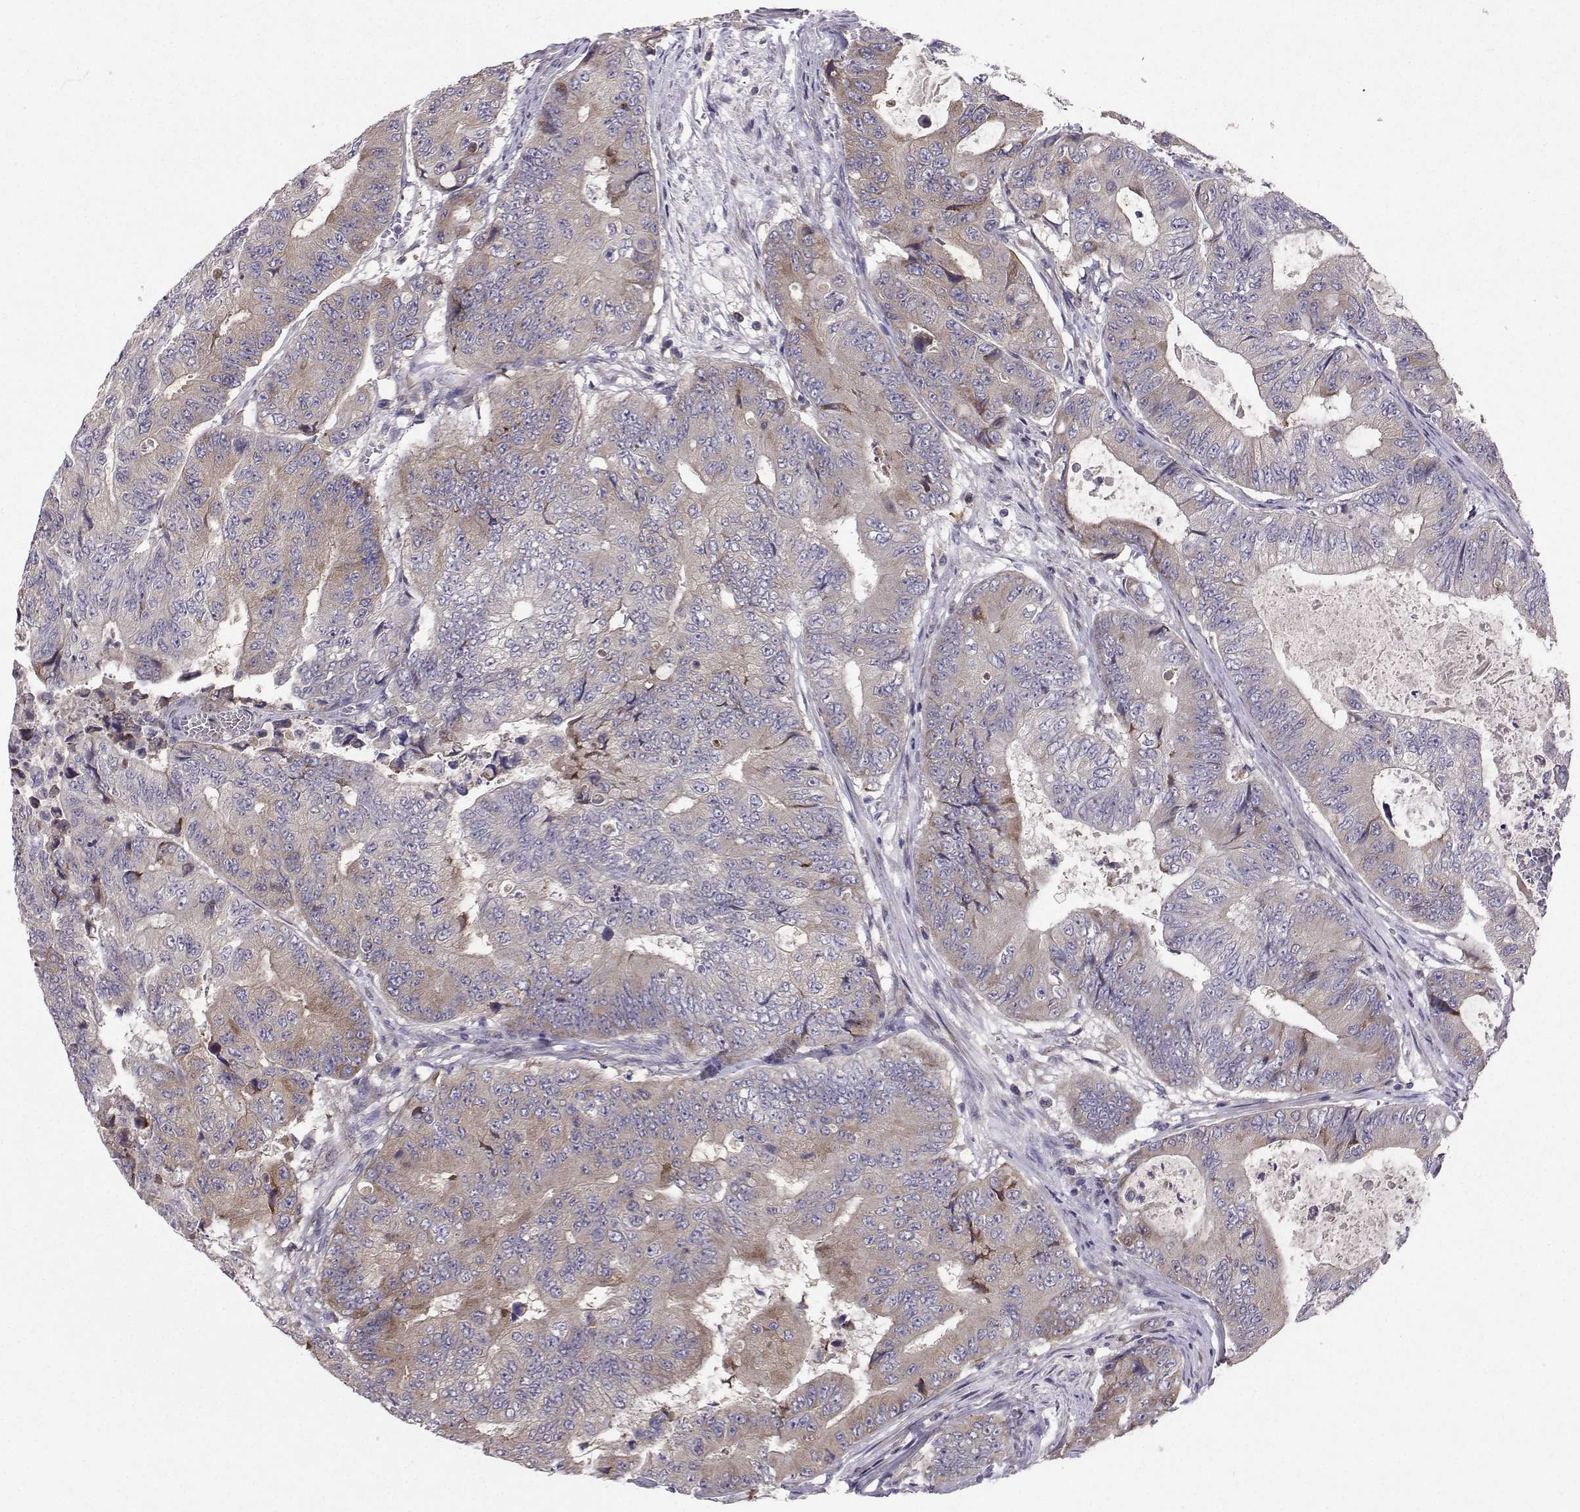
{"staining": {"intensity": "moderate", "quantity": "<25%", "location": "cytoplasmic/membranous"}, "tissue": "colorectal cancer", "cell_type": "Tumor cells", "image_type": "cancer", "snomed": [{"axis": "morphology", "description": "Adenocarcinoma, NOS"}, {"axis": "topography", "description": "Colon"}], "caption": "Colorectal cancer (adenocarcinoma) stained with a brown dye demonstrates moderate cytoplasmic/membranous positive positivity in about <25% of tumor cells.", "gene": "STXBP5", "patient": {"sex": "female", "age": 48}}